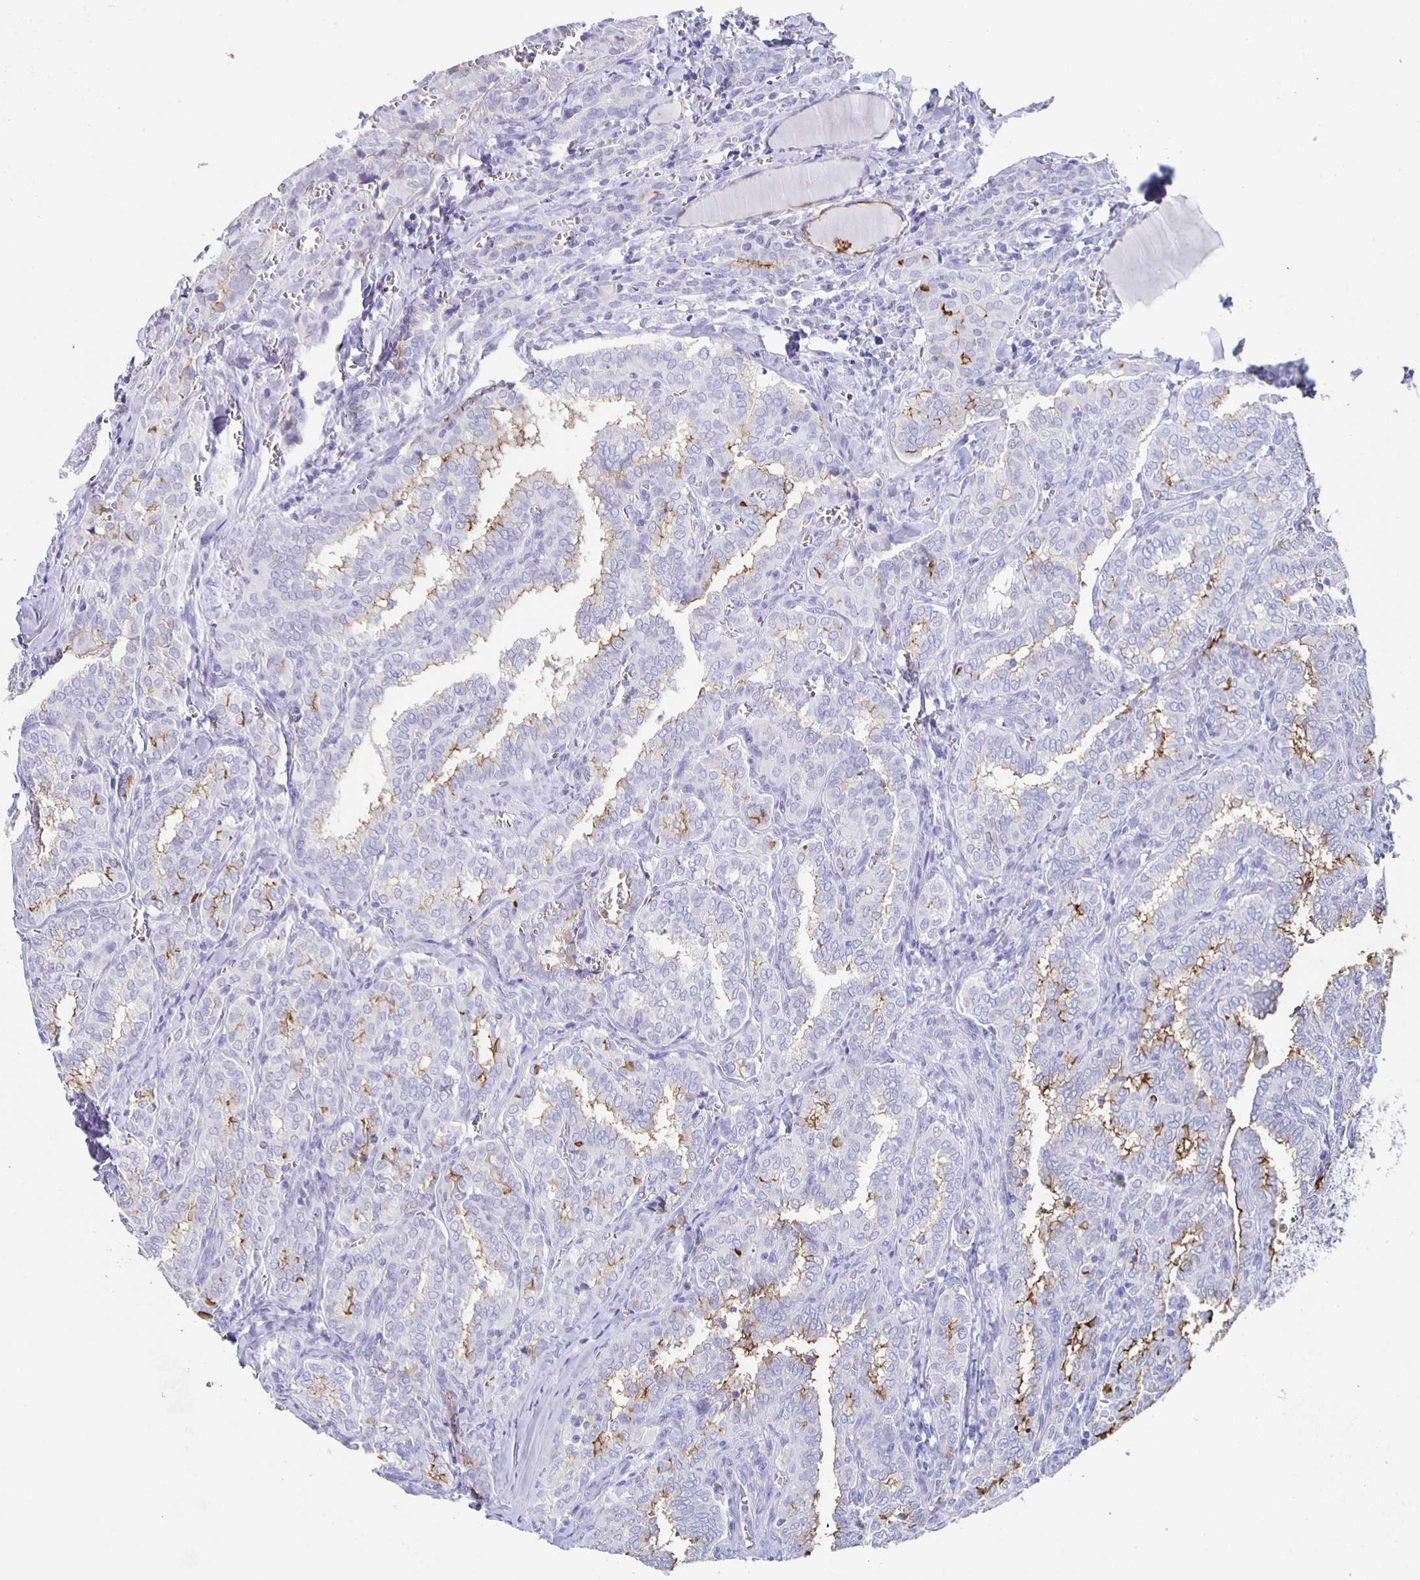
{"staining": {"intensity": "moderate", "quantity": "<25%", "location": "cytoplasmic/membranous"}, "tissue": "thyroid cancer", "cell_type": "Tumor cells", "image_type": "cancer", "snomed": [{"axis": "morphology", "description": "Papillary adenocarcinoma, NOS"}, {"axis": "topography", "description": "Thyroid gland"}], "caption": "Immunohistochemistry (IHC) photomicrograph of neoplastic tissue: human thyroid cancer (papillary adenocarcinoma) stained using immunohistochemistry (IHC) shows low levels of moderate protein expression localized specifically in the cytoplasmic/membranous of tumor cells, appearing as a cytoplasmic/membranous brown color.", "gene": "SLC34A2", "patient": {"sex": "female", "age": 30}}